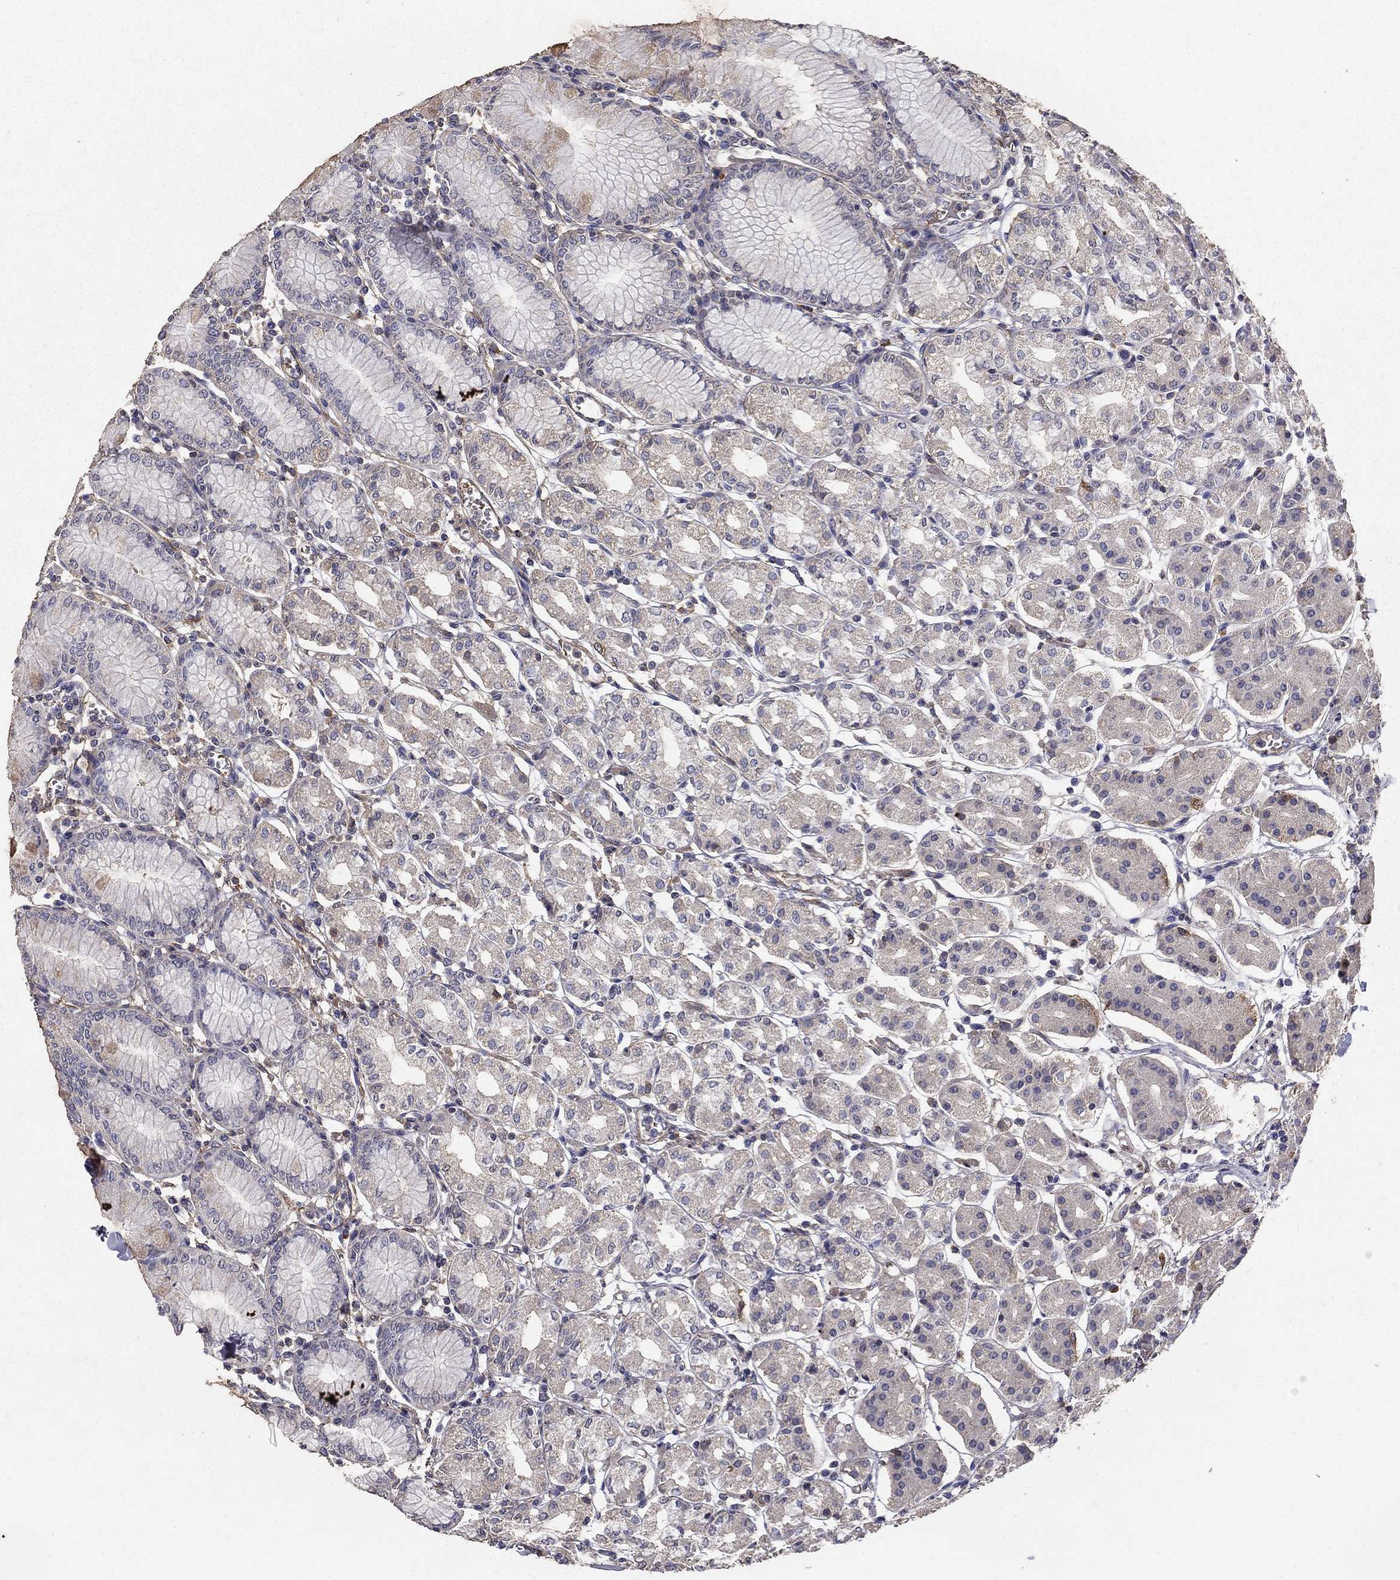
{"staining": {"intensity": "weak", "quantity": "<25%", "location": "cytoplasmic/membranous"}, "tissue": "stomach", "cell_type": "Glandular cells", "image_type": "normal", "snomed": [{"axis": "morphology", "description": "Normal tissue, NOS"}, {"axis": "topography", "description": "Skeletal muscle"}, {"axis": "topography", "description": "Stomach"}], "caption": "DAB (3,3'-diaminobenzidine) immunohistochemical staining of benign human stomach reveals no significant staining in glandular cells.", "gene": "MPP2", "patient": {"sex": "female", "age": 57}}